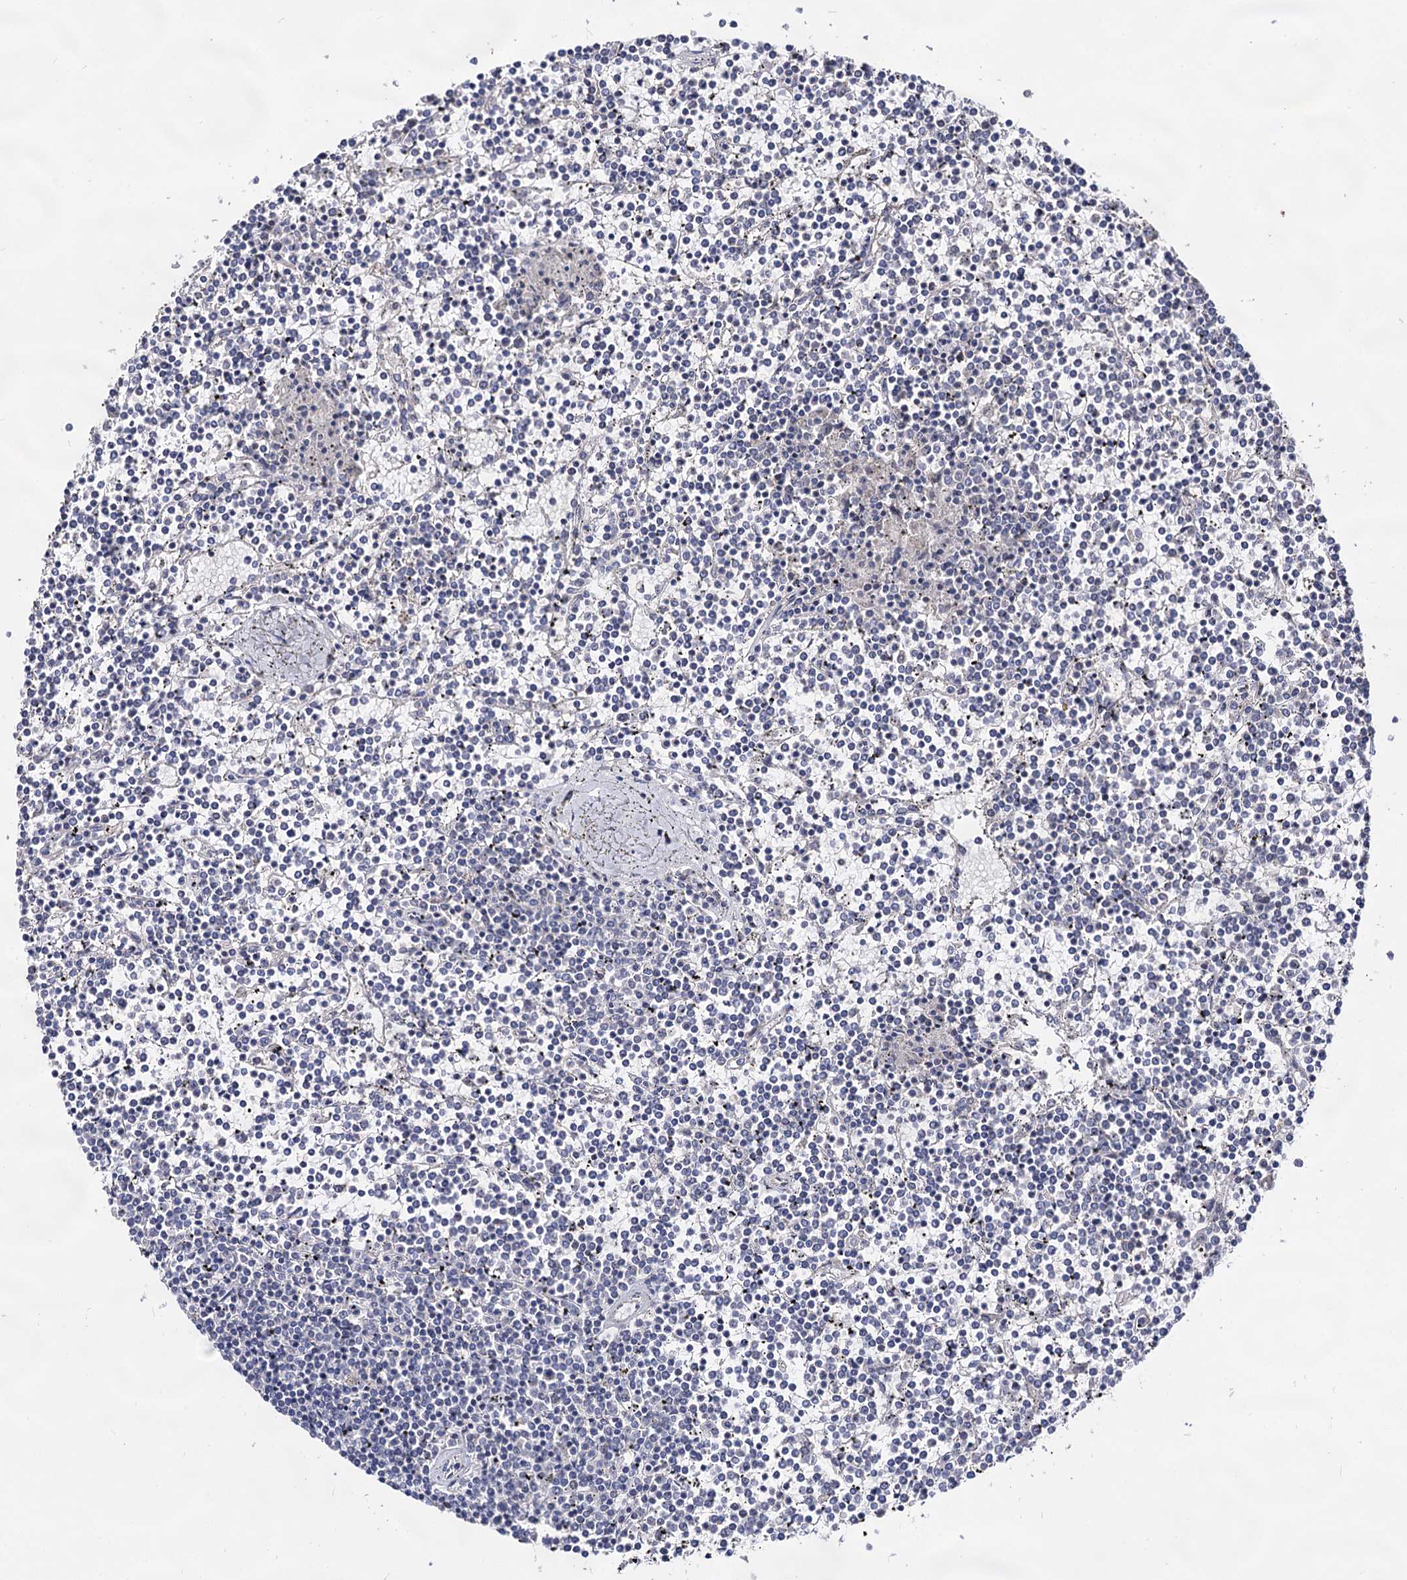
{"staining": {"intensity": "negative", "quantity": "none", "location": "none"}, "tissue": "lymphoma", "cell_type": "Tumor cells", "image_type": "cancer", "snomed": [{"axis": "morphology", "description": "Malignant lymphoma, non-Hodgkin's type, Low grade"}, {"axis": "topography", "description": "Spleen"}], "caption": "Immunohistochemistry (IHC) of human lymphoma exhibits no expression in tumor cells.", "gene": "ARFIP2", "patient": {"sex": "female", "age": 19}}